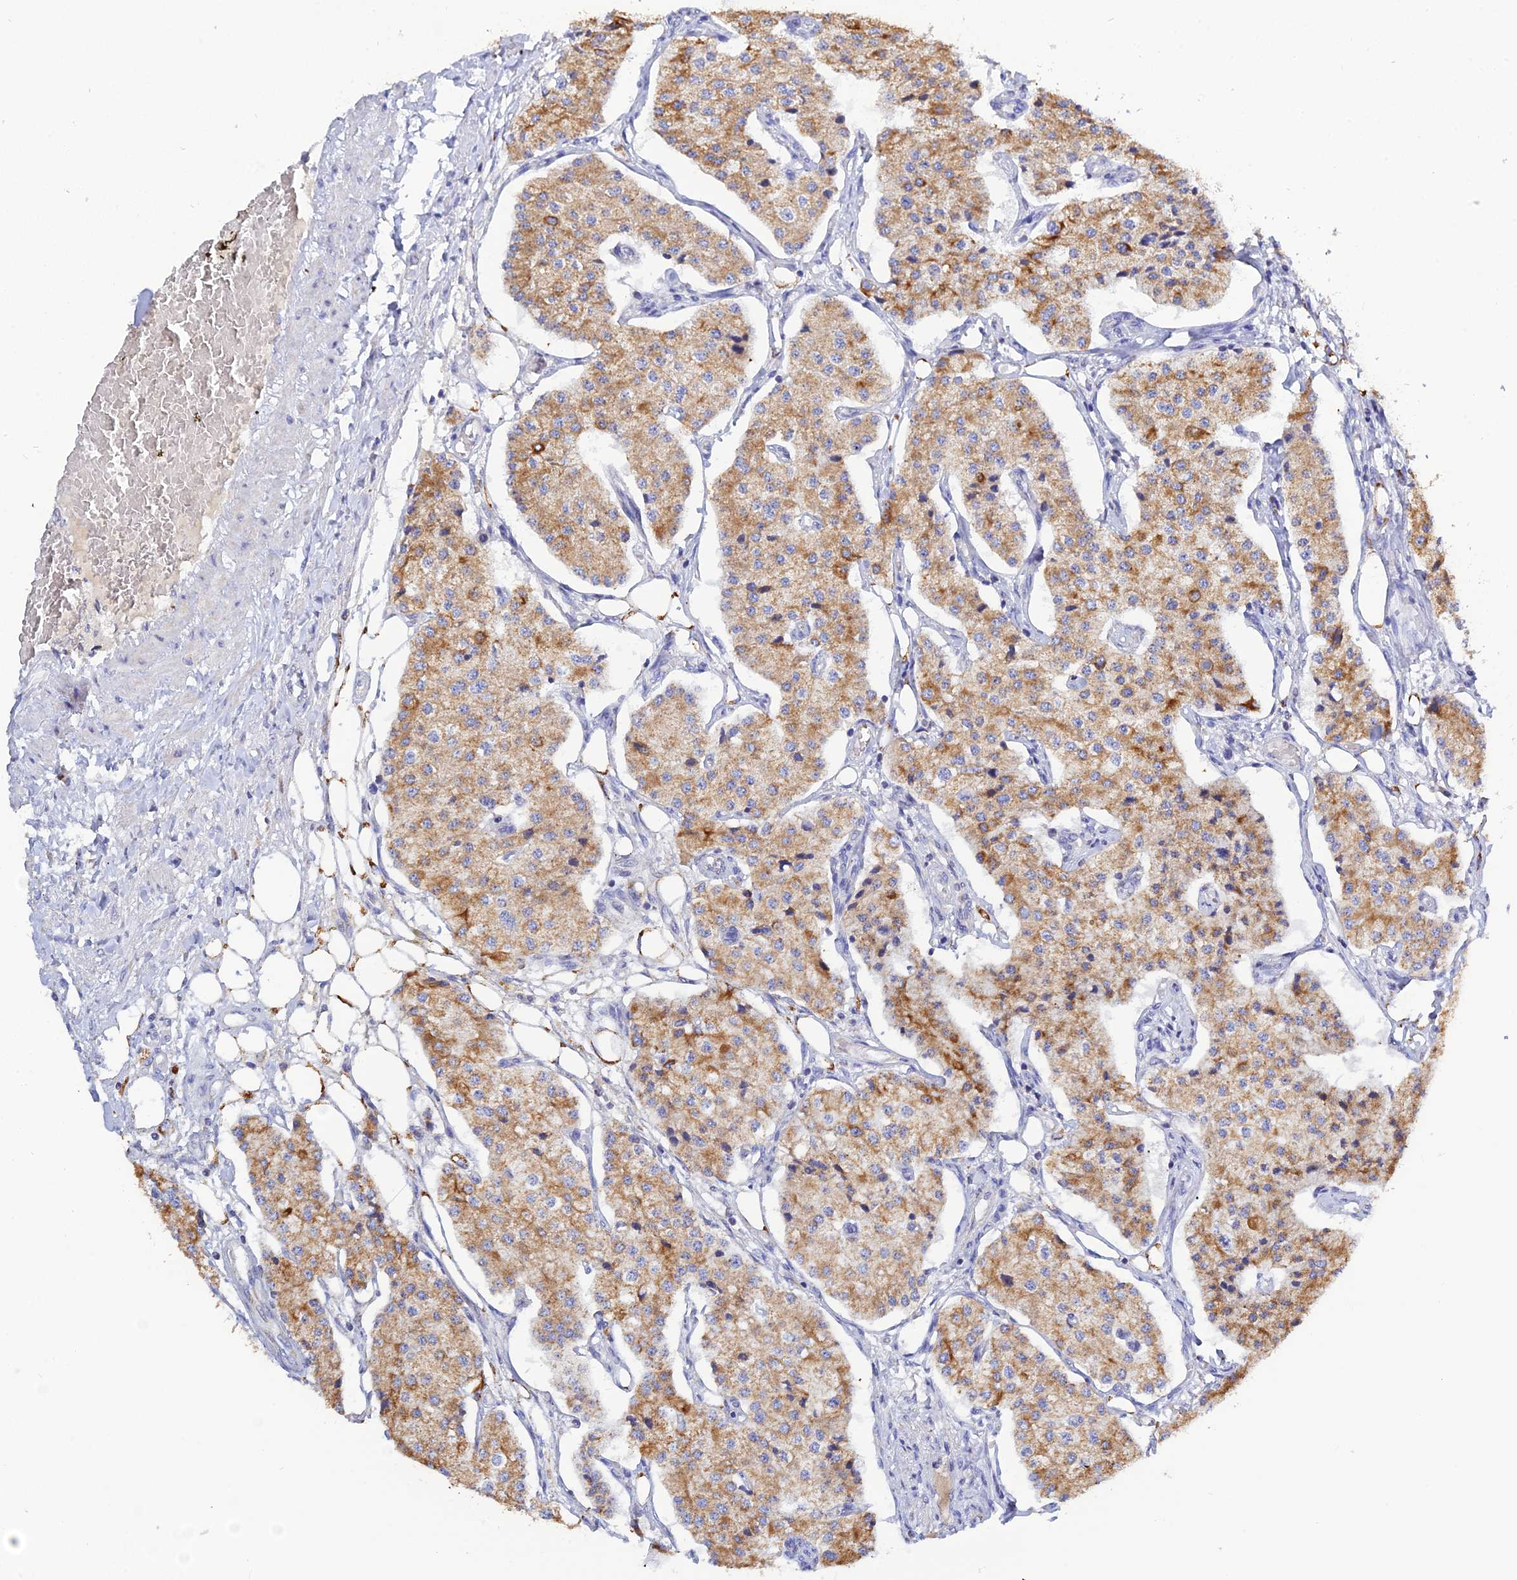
{"staining": {"intensity": "strong", "quantity": "25%-75%", "location": "cytoplasmic/membranous"}, "tissue": "carcinoid", "cell_type": "Tumor cells", "image_type": "cancer", "snomed": [{"axis": "morphology", "description": "Carcinoid, malignant, NOS"}, {"axis": "topography", "description": "Colon"}], "caption": "Carcinoid (malignant) tissue displays strong cytoplasmic/membranous positivity in approximately 25%-75% of tumor cells", "gene": "ZXDA", "patient": {"sex": "female", "age": 52}}